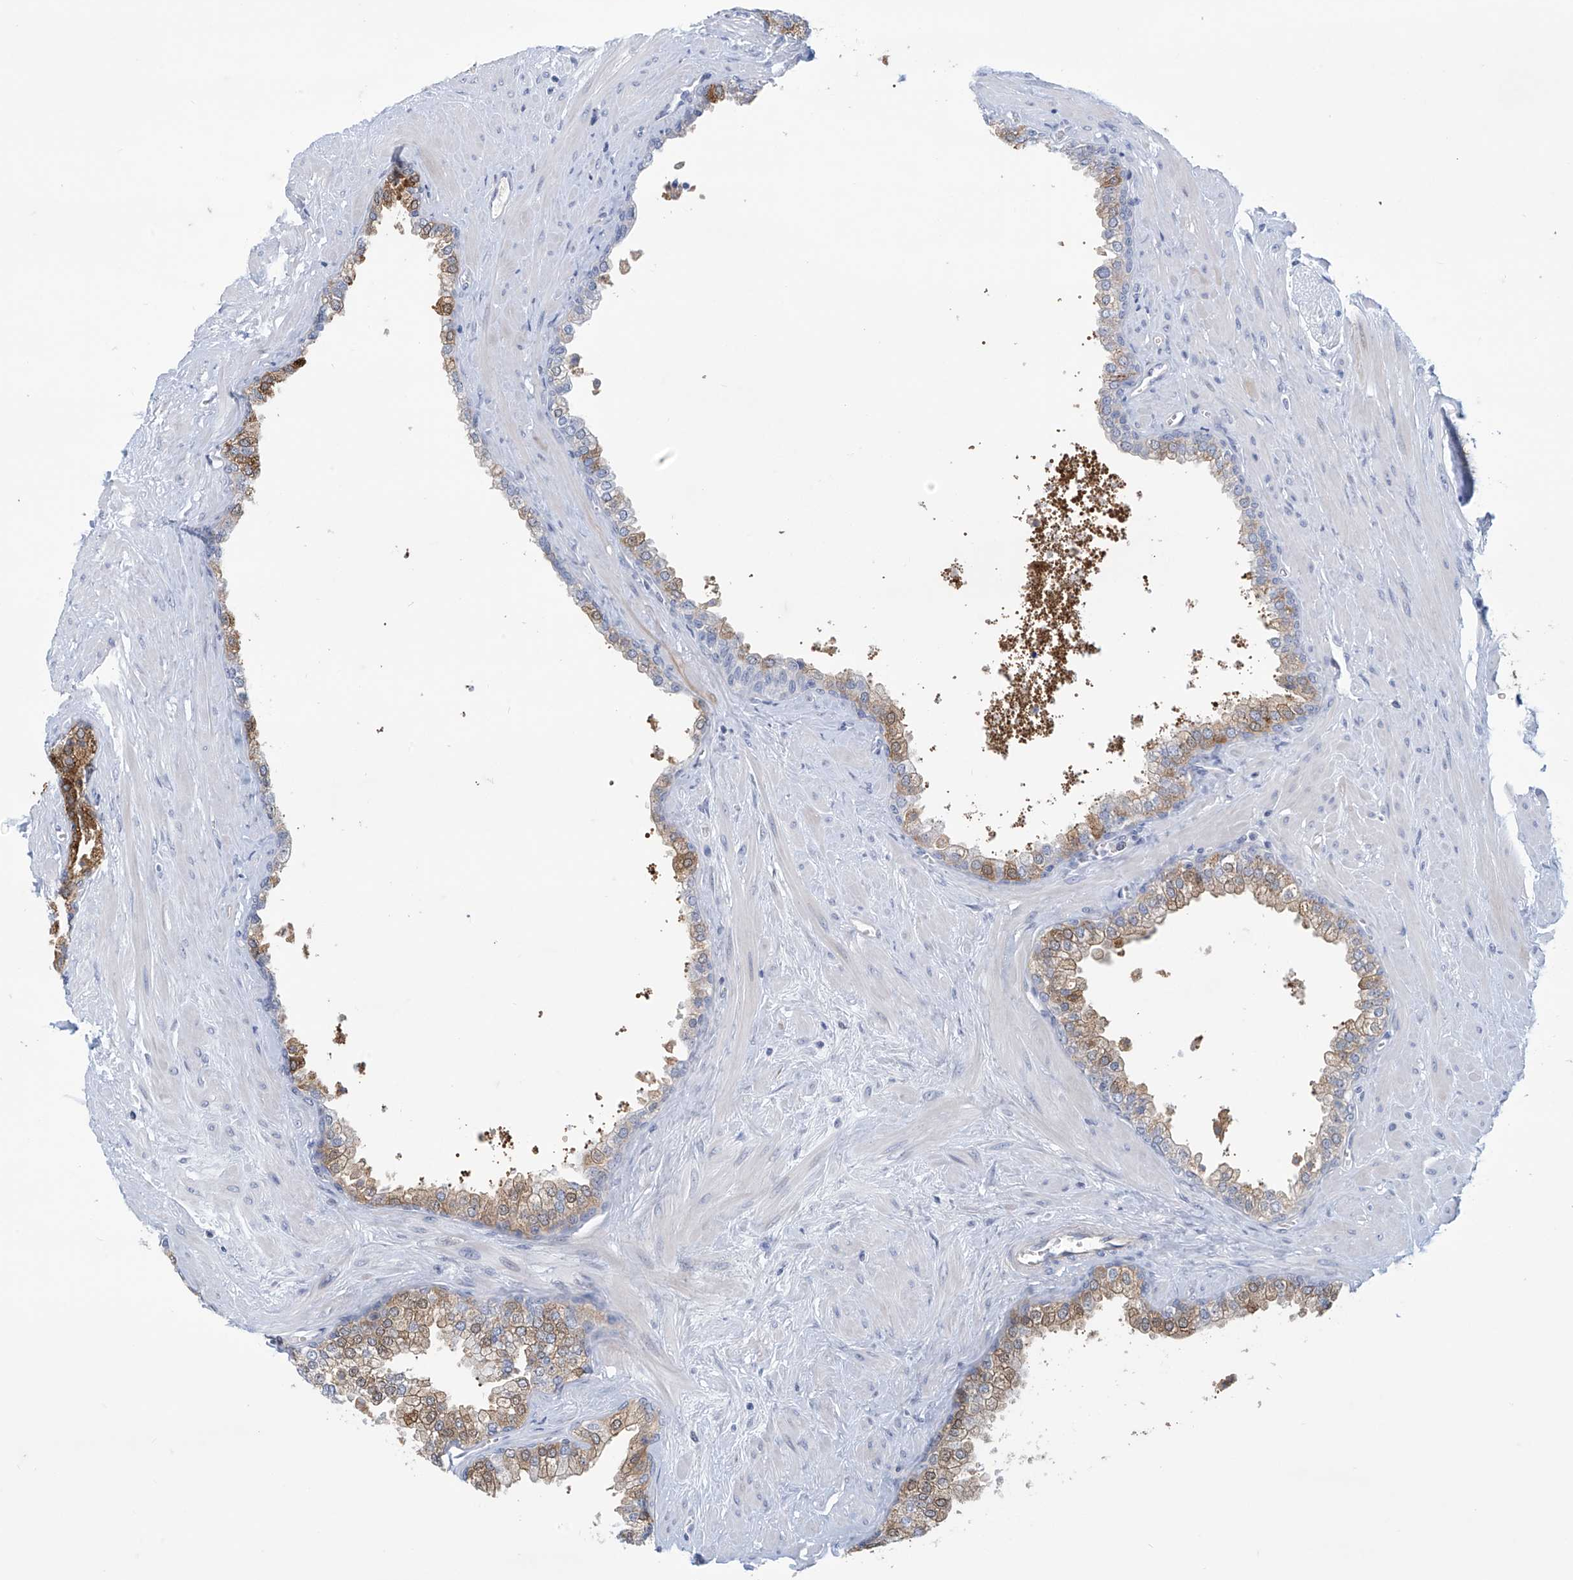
{"staining": {"intensity": "moderate", "quantity": "25%-75%", "location": "cytoplasmic/membranous"}, "tissue": "prostate", "cell_type": "Glandular cells", "image_type": "normal", "snomed": [{"axis": "morphology", "description": "Normal tissue, NOS"}, {"axis": "morphology", "description": "Urothelial carcinoma, Low grade"}, {"axis": "topography", "description": "Urinary bladder"}, {"axis": "topography", "description": "Prostate"}], "caption": "IHC of unremarkable prostate displays medium levels of moderate cytoplasmic/membranous positivity in approximately 25%-75% of glandular cells. The protein is shown in brown color, while the nuclei are stained blue.", "gene": "SLC35A5", "patient": {"sex": "male", "age": 60}}